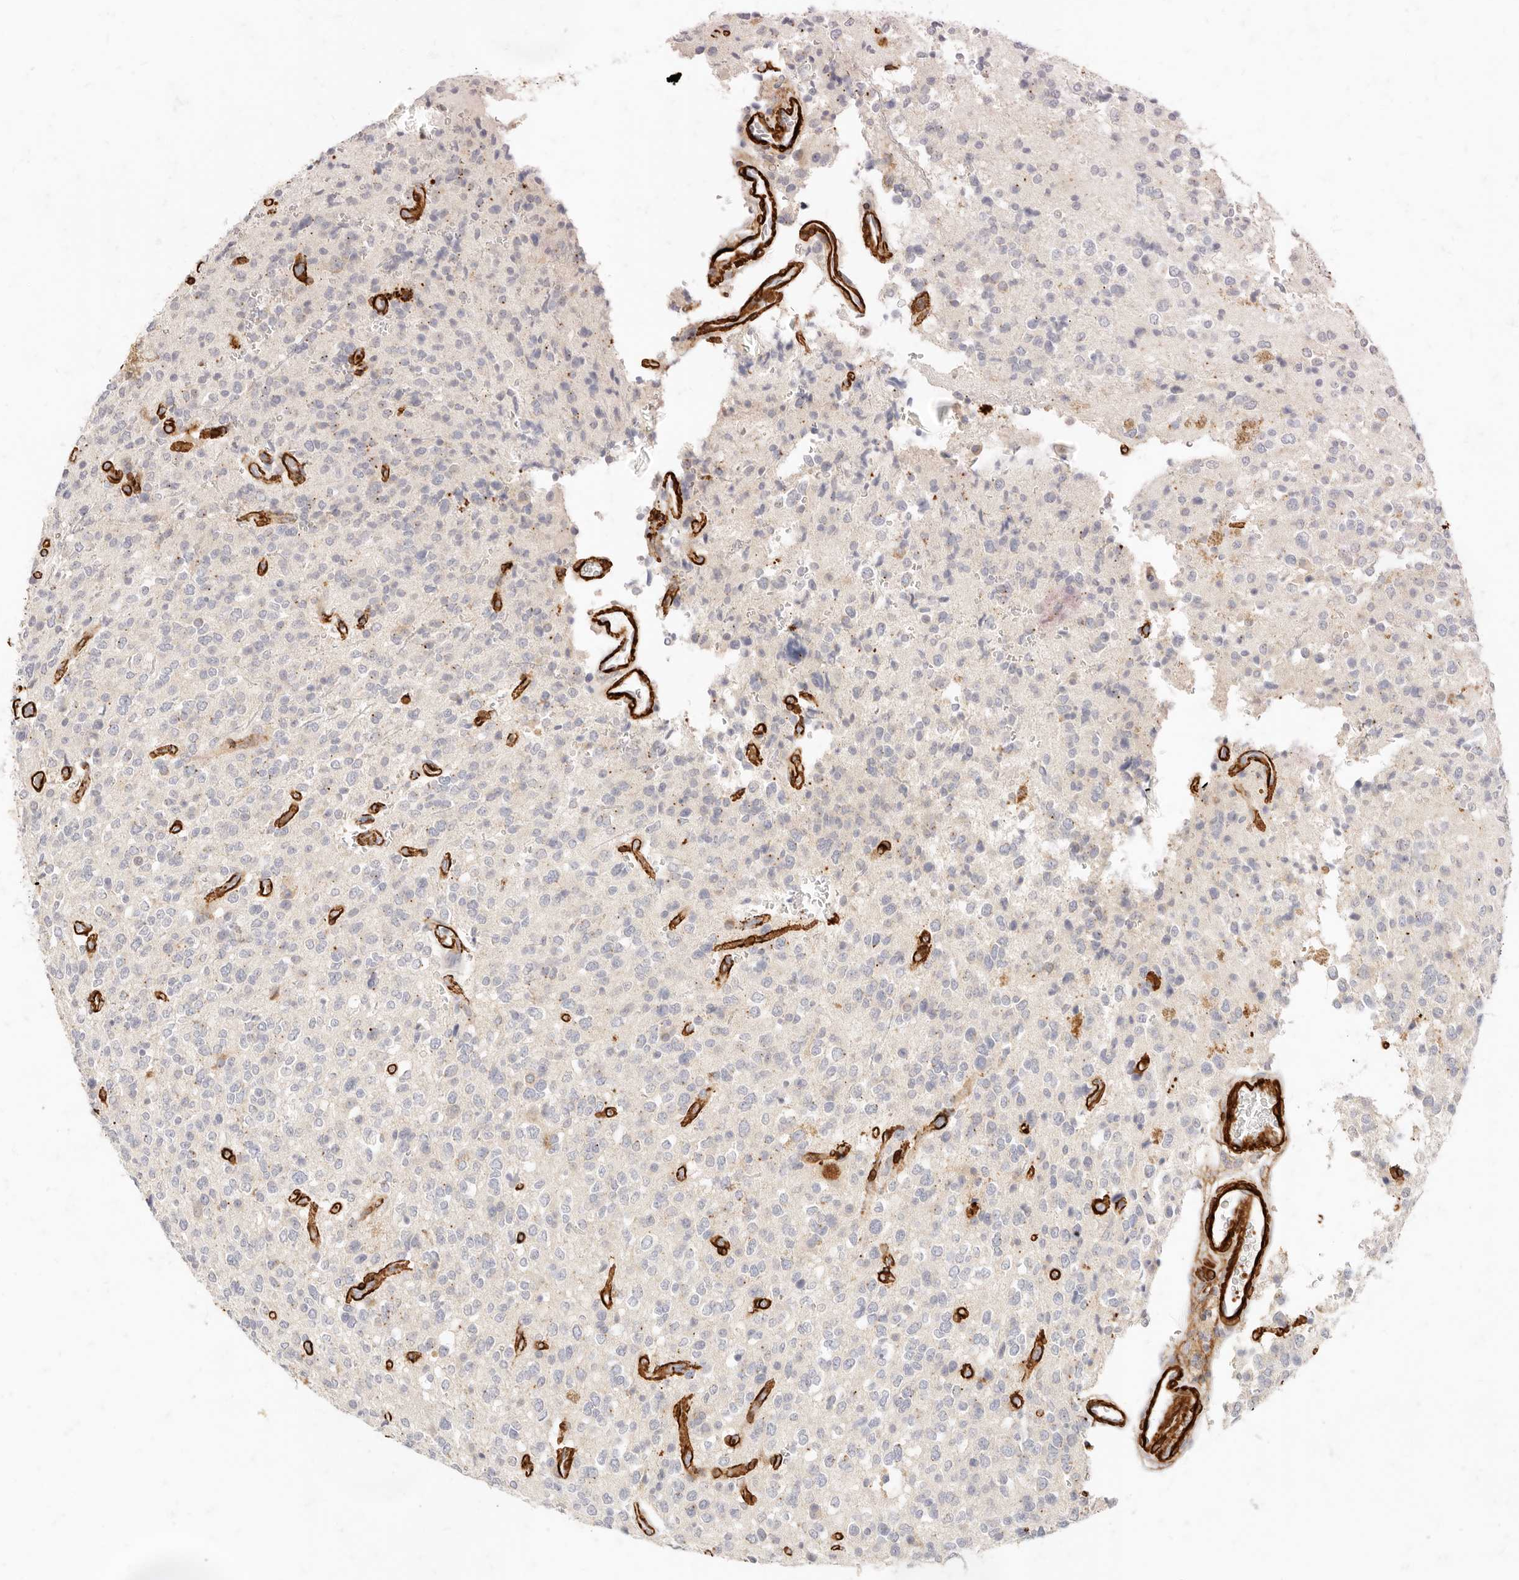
{"staining": {"intensity": "negative", "quantity": "none", "location": "none"}, "tissue": "glioma", "cell_type": "Tumor cells", "image_type": "cancer", "snomed": [{"axis": "morphology", "description": "Glioma, malignant, High grade"}, {"axis": "topography", "description": "Brain"}], "caption": "This histopathology image is of glioma stained with IHC to label a protein in brown with the nuclei are counter-stained blue. There is no positivity in tumor cells.", "gene": "TMTC2", "patient": {"sex": "male", "age": 34}}